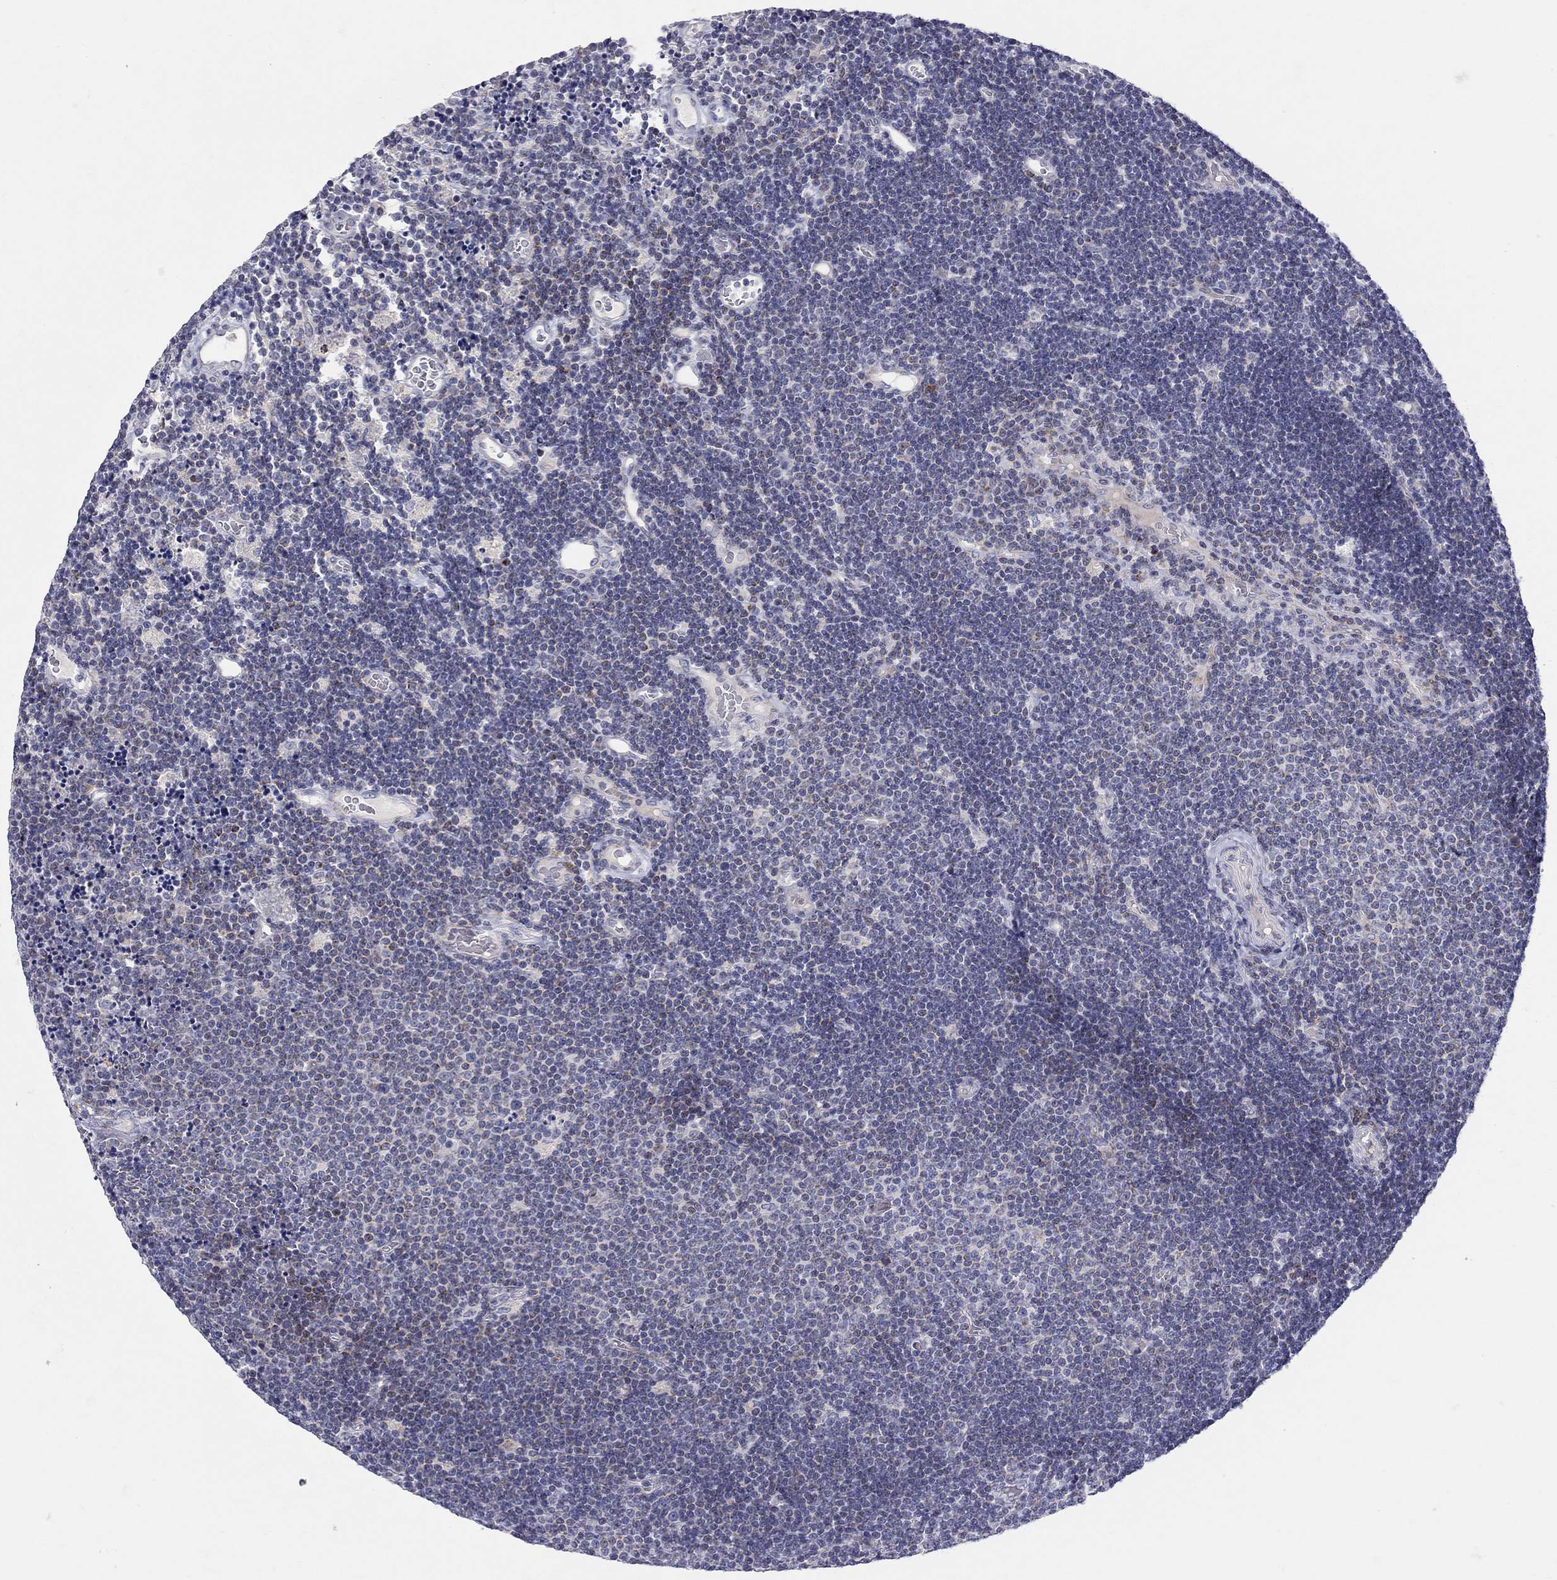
{"staining": {"intensity": "negative", "quantity": "none", "location": "none"}, "tissue": "lymphoma", "cell_type": "Tumor cells", "image_type": "cancer", "snomed": [{"axis": "morphology", "description": "Malignant lymphoma, non-Hodgkin's type, Low grade"}, {"axis": "topography", "description": "Brain"}], "caption": "Lymphoma was stained to show a protein in brown. There is no significant expression in tumor cells.", "gene": "HMX2", "patient": {"sex": "female", "age": 66}}